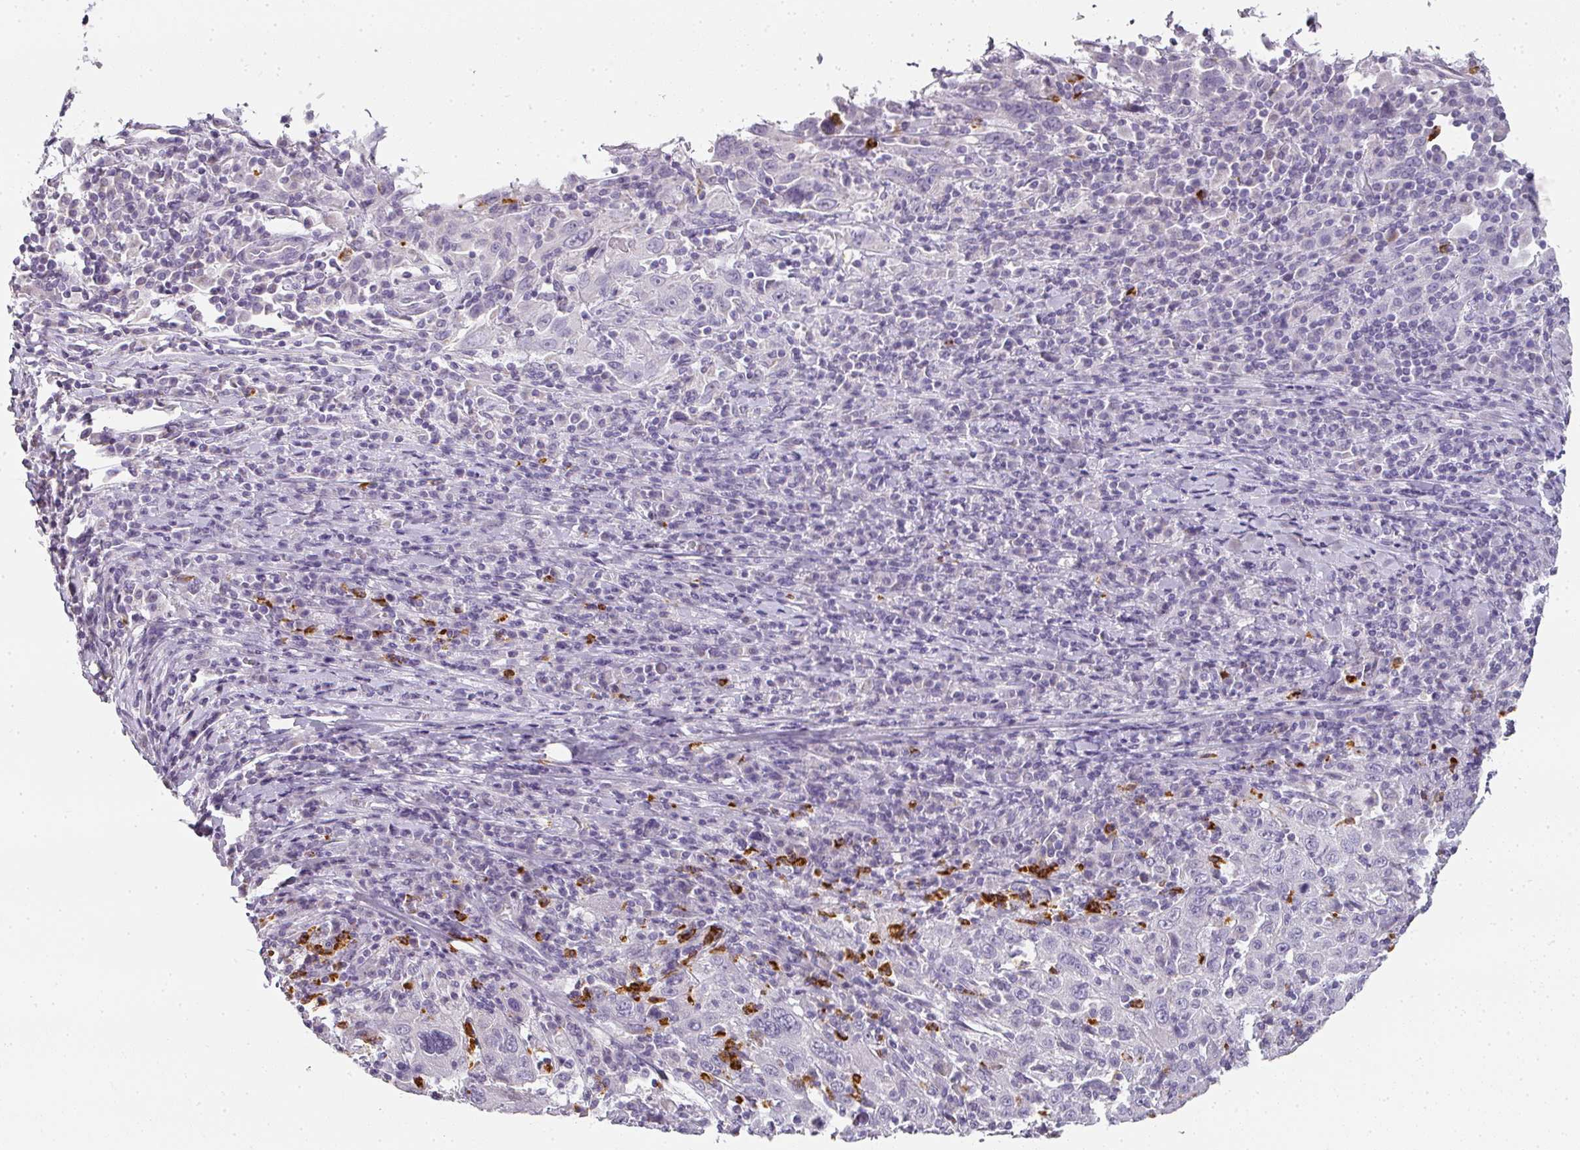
{"staining": {"intensity": "negative", "quantity": "none", "location": "none"}, "tissue": "cervical cancer", "cell_type": "Tumor cells", "image_type": "cancer", "snomed": [{"axis": "morphology", "description": "Squamous cell carcinoma, NOS"}, {"axis": "topography", "description": "Cervix"}], "caption": "Immunohistochemistry (IHC) histopathology image of neoplastic tissue: cervical cancer stained with DAB (3,3'-diaminobenzidine) reveals no significant protein expression in tumor cells.", "gene": "CAMP", "patient": {"sex": "female", "age": 46}}